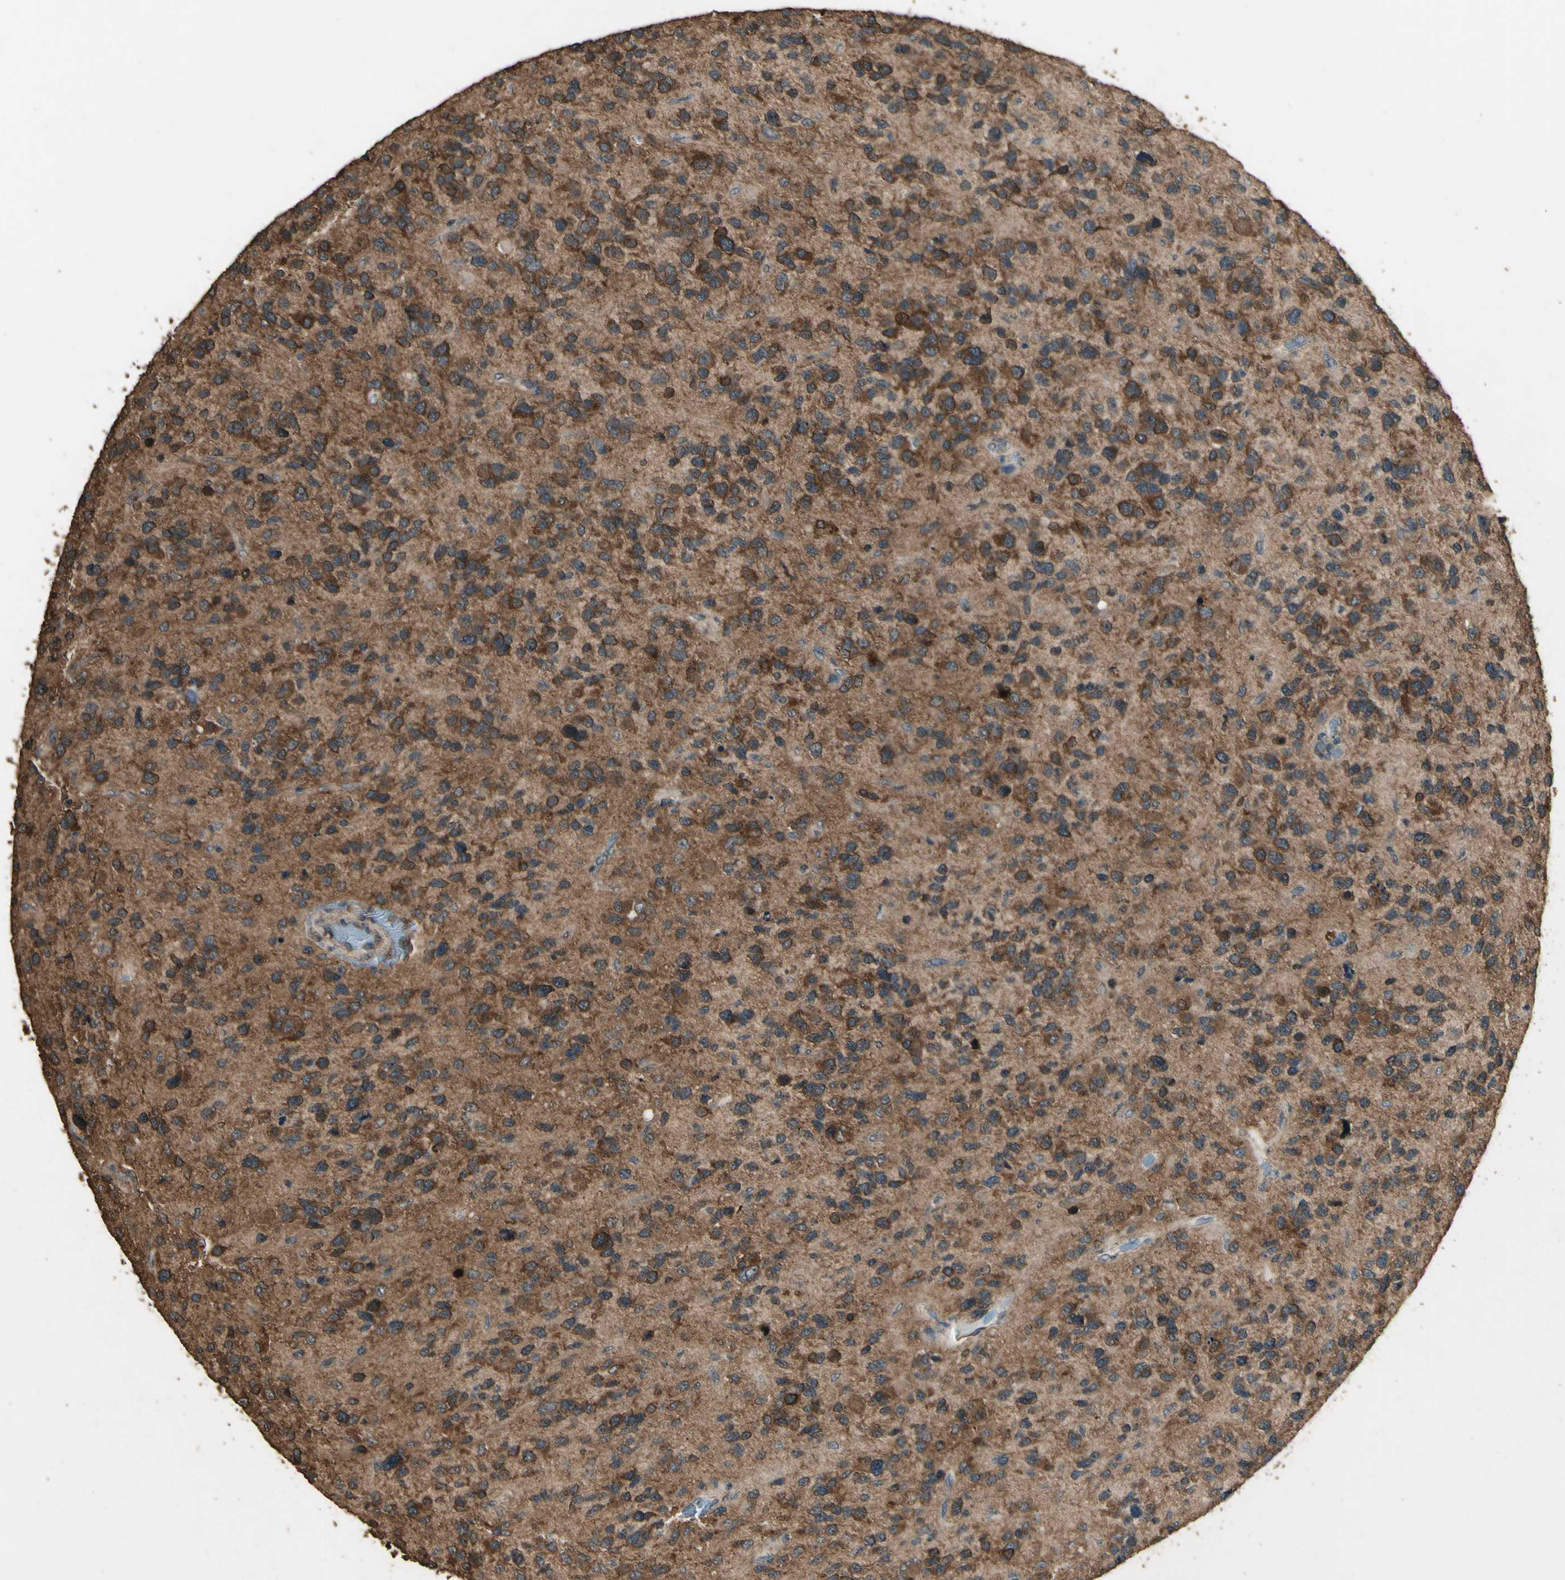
{"staining": {"intensity": "moderate", "quantity": ">75%", "location": "cytoplasmic/membranous"}, "tissue": "glioma", "cell_type": "Tumor cells", "image_type": "cancer", "snomed": [{"axis": "morphology", "description": "Glioma, malignant, High grade"}, {"axis": "topography", "description": "Brain"}], "caption": "Glioma stained for a protein displays moderate cytoplasmic/membranous positivity in tumor cells.", "gene": "TSPO", "patient": {"sex": "female", "age": 58}}